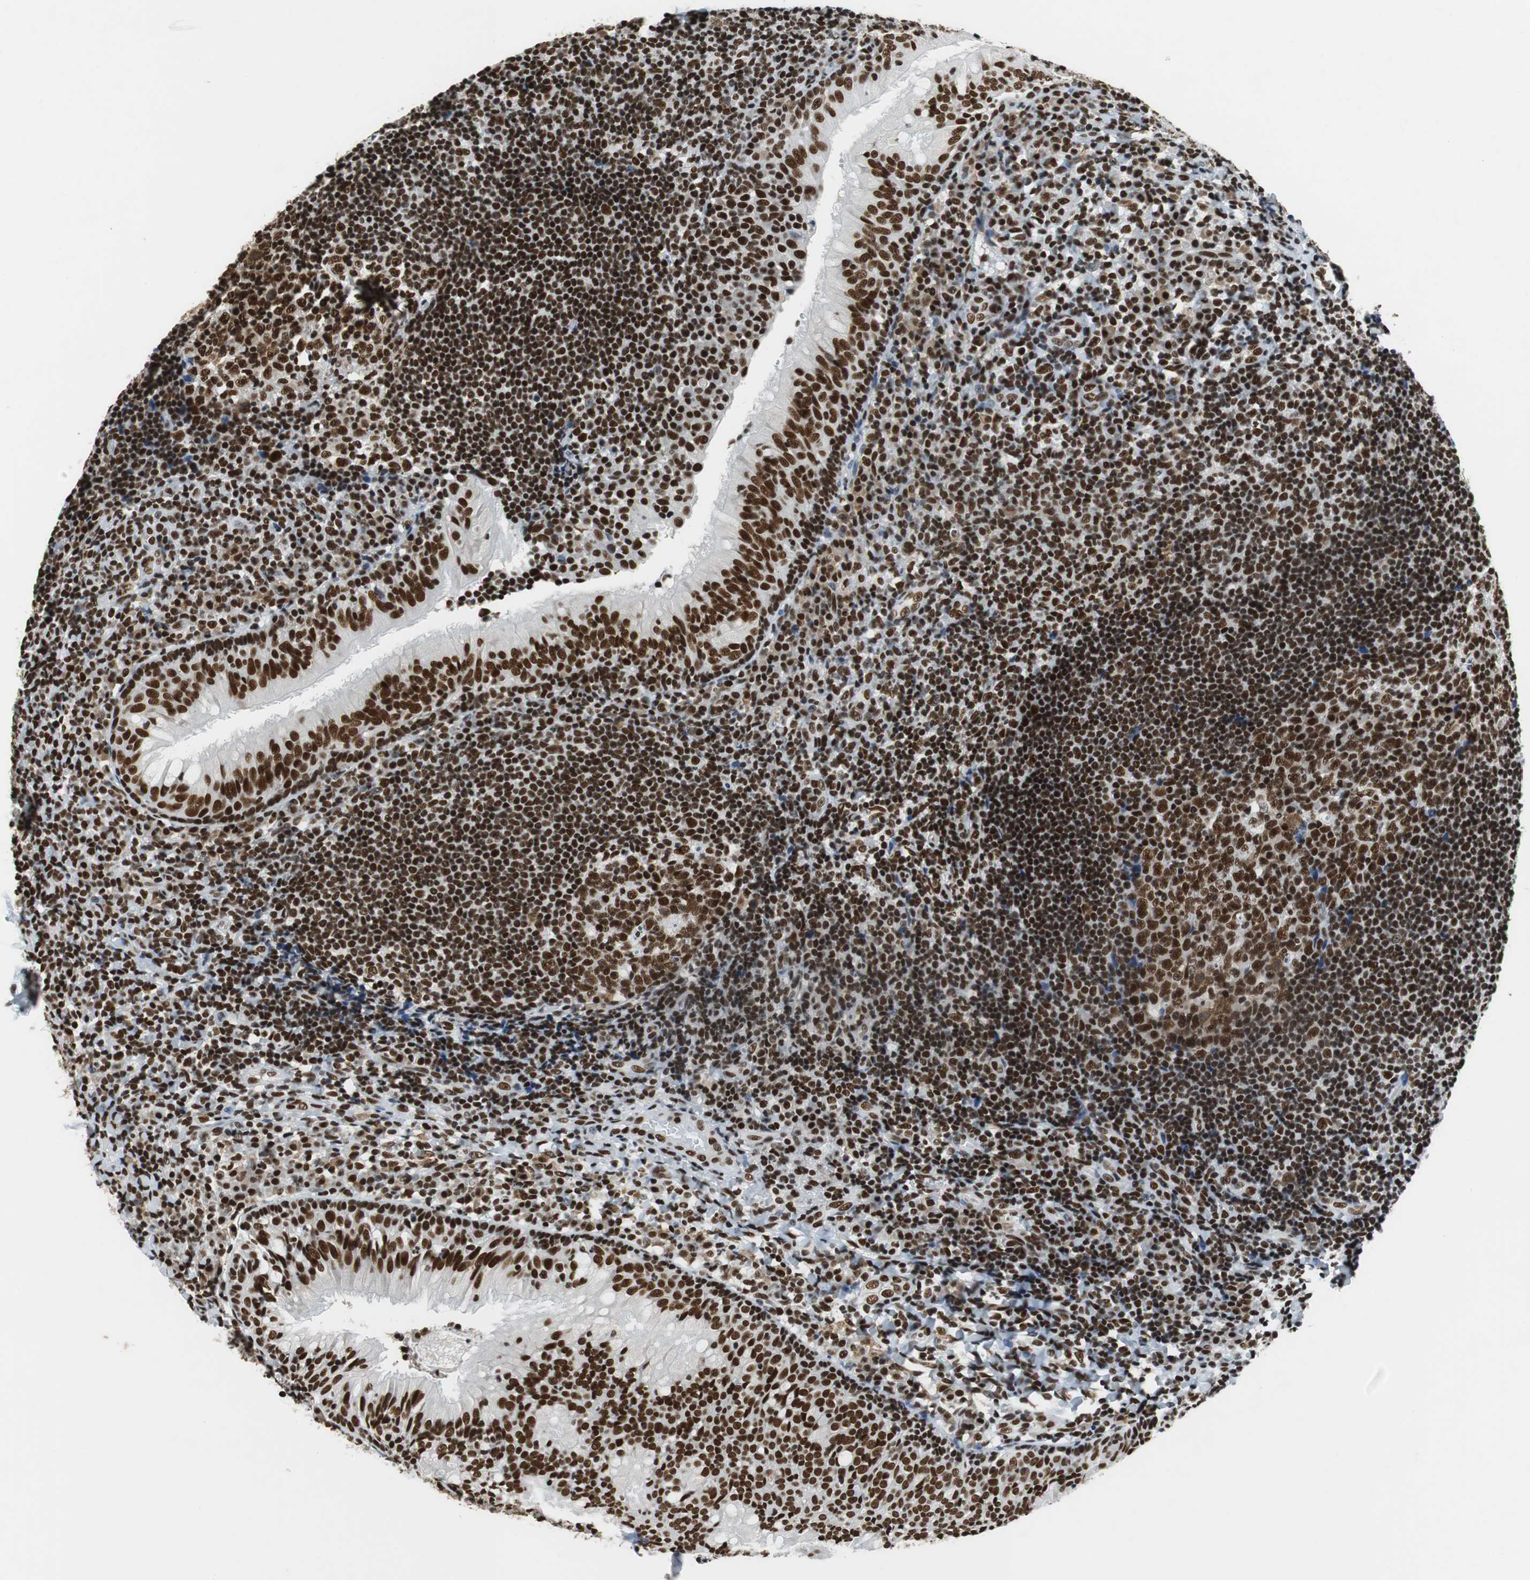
{"staining": {"intensity": "strong", "quantity": ">75%", "location": "nuclear"}, "tissue": "tonsil", "cell_type": "Germinal center cells", "image_type": "normal", "snomed": [{"axis": "morphology", "description": "Normal tissue, NOS"}, {"axis": "topography", "description": "Tonsil"}], "caption": "Immunohistochemical staining of normal human tonsil demonstrates >75% levels of strong nuclear protein staining in approximately >75% of germinal center cells. (IHC, brightfield microscopy, high magnification).", "gene": "PRKDC", "patient": {"sex": "female", "age": 40}}